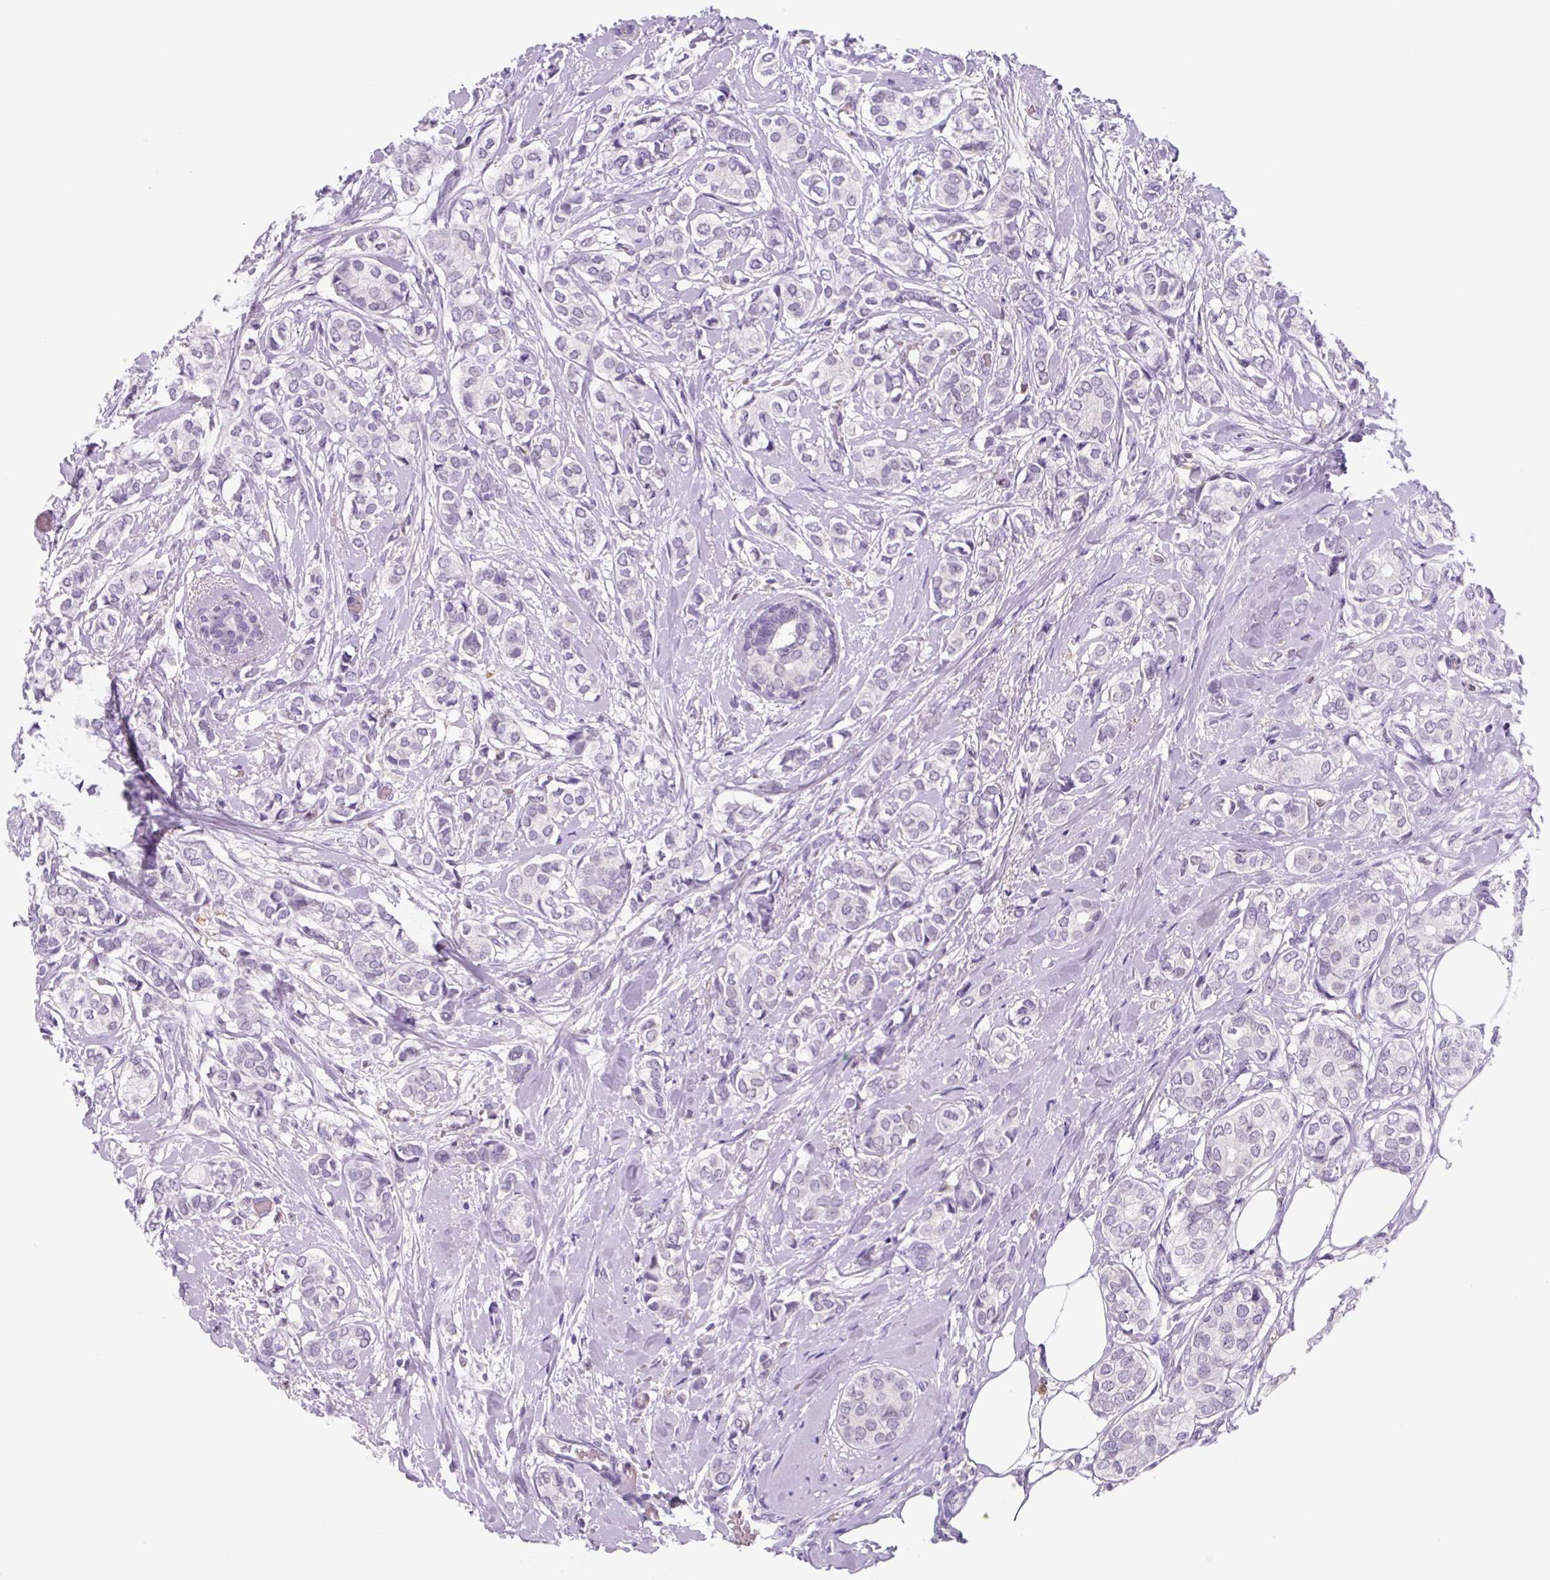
{"staining": {"intensity": "negative", "quantity": "none", "location": "none"}, "tissue": "breast cancer", "cell_type": "Tumor cells", "image_type": "cancer", "snomed": [{"axis": "morphology", "description": "Duct carcinoma"}, {"axis": "topography", "description": "Breast"}], "caption": "Tumor cells show no significant protein staining in breast cancer.", "gene": "TNFRSF8", "patient": {"sex": "female", "age": 73}}